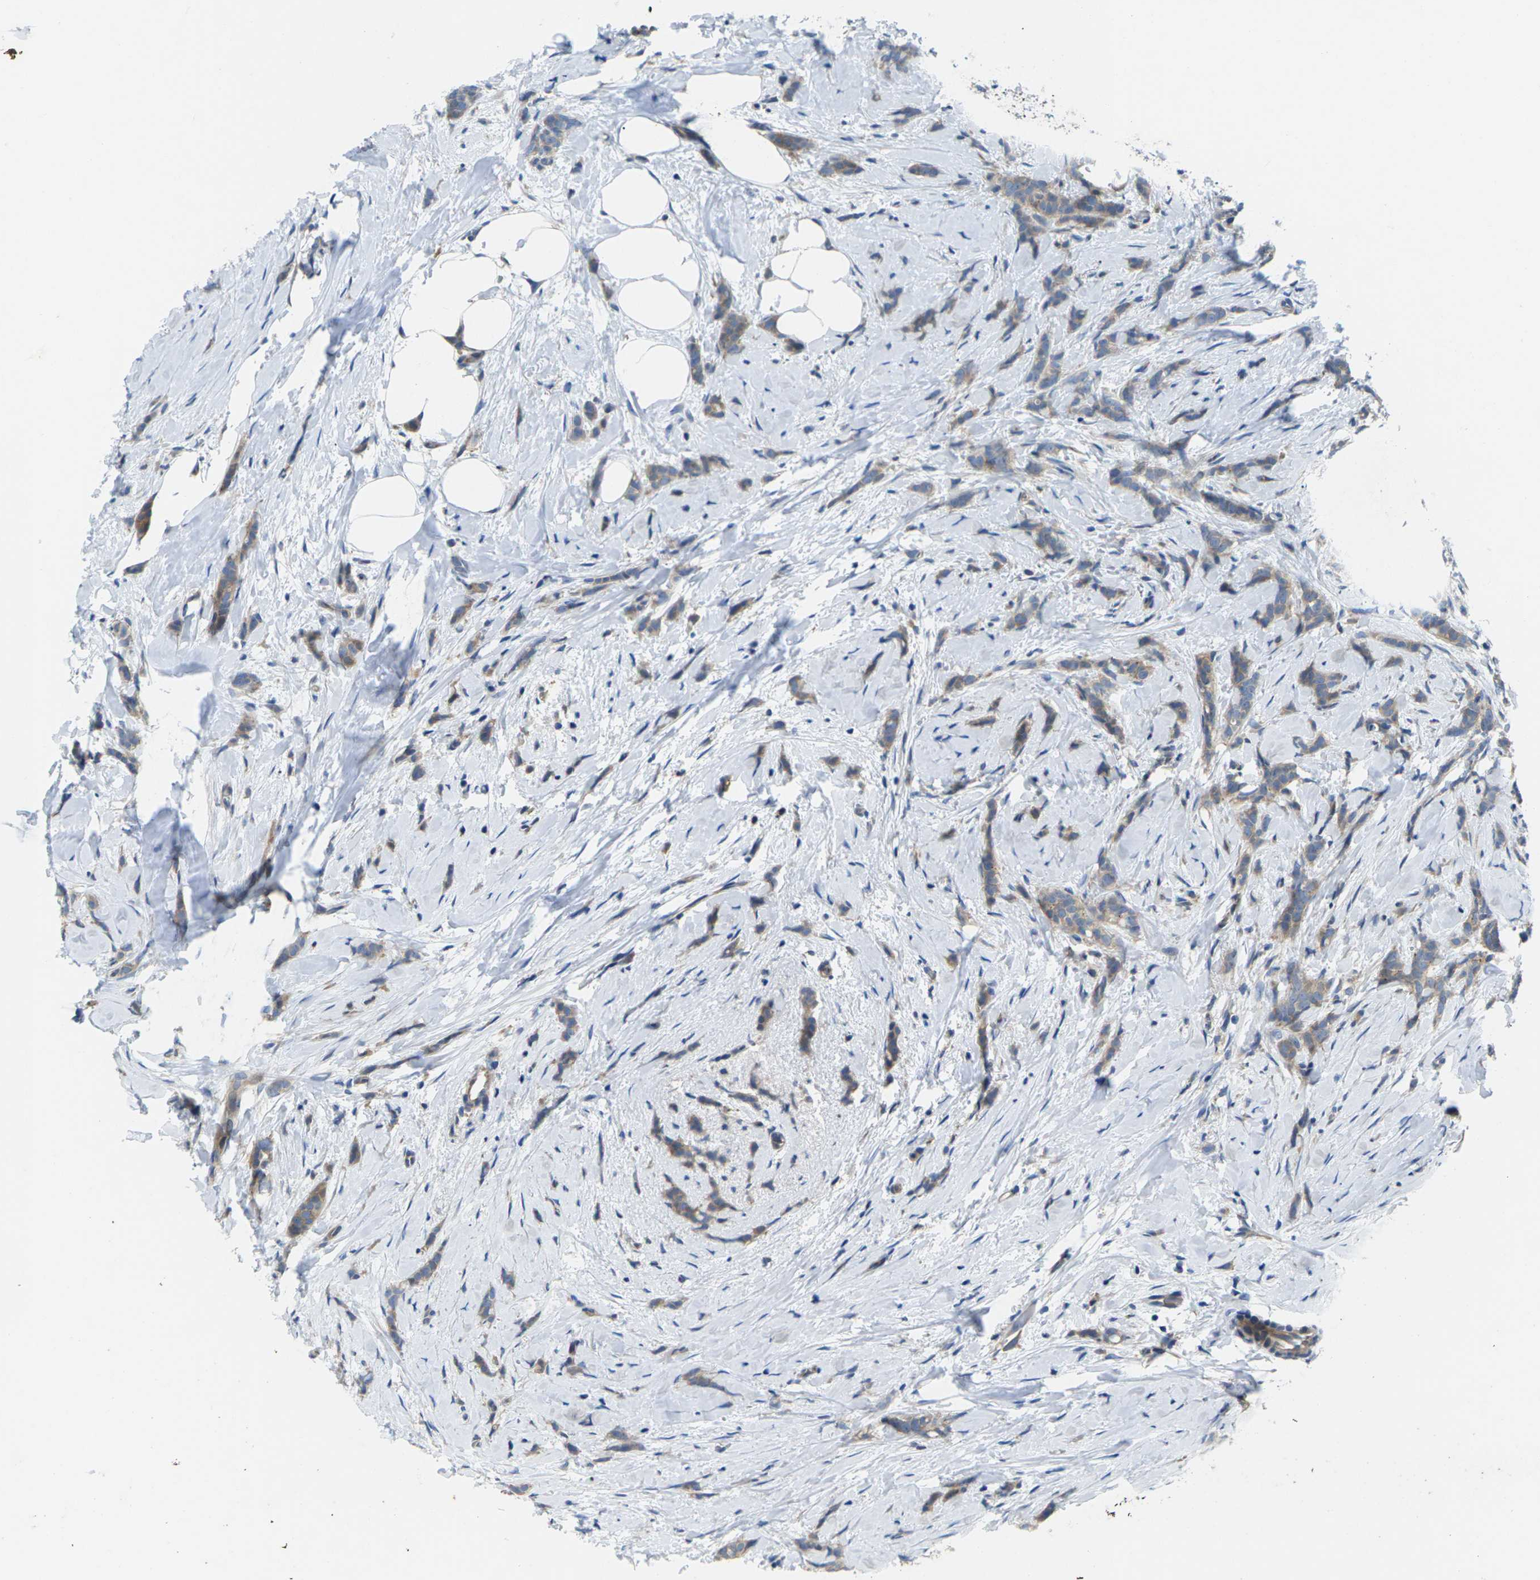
{"staining": {"intensity": "weak", "quantity": ">75%", "location": "cytoplasmic/membranous"}, "tissue": "breast cancer", "cell_type": "Tumor cells", "image_type": "cancer", "snomed": [{"axis": "morphology", "description": "Lobular carcinoma, in situ"}, {"axis": "morphology", "description": "Lobular carcinoma"}, {"axis": "topography", "description": "Breast"}], "caption": "Breast cancer stained with DAB (3,3'-diaminobenzidine) immunohistochemistry (IHC) exhibits low levels of weak cytoplasmic/membranous staining in about >75% of tumor cells. The staining was performed using DAB, with brown indicating positive protein expression. Nuclei are stained blue with hematoxylin.", "gene": "SCNN1A", "patient": {"sex": "female", "age": 41}}